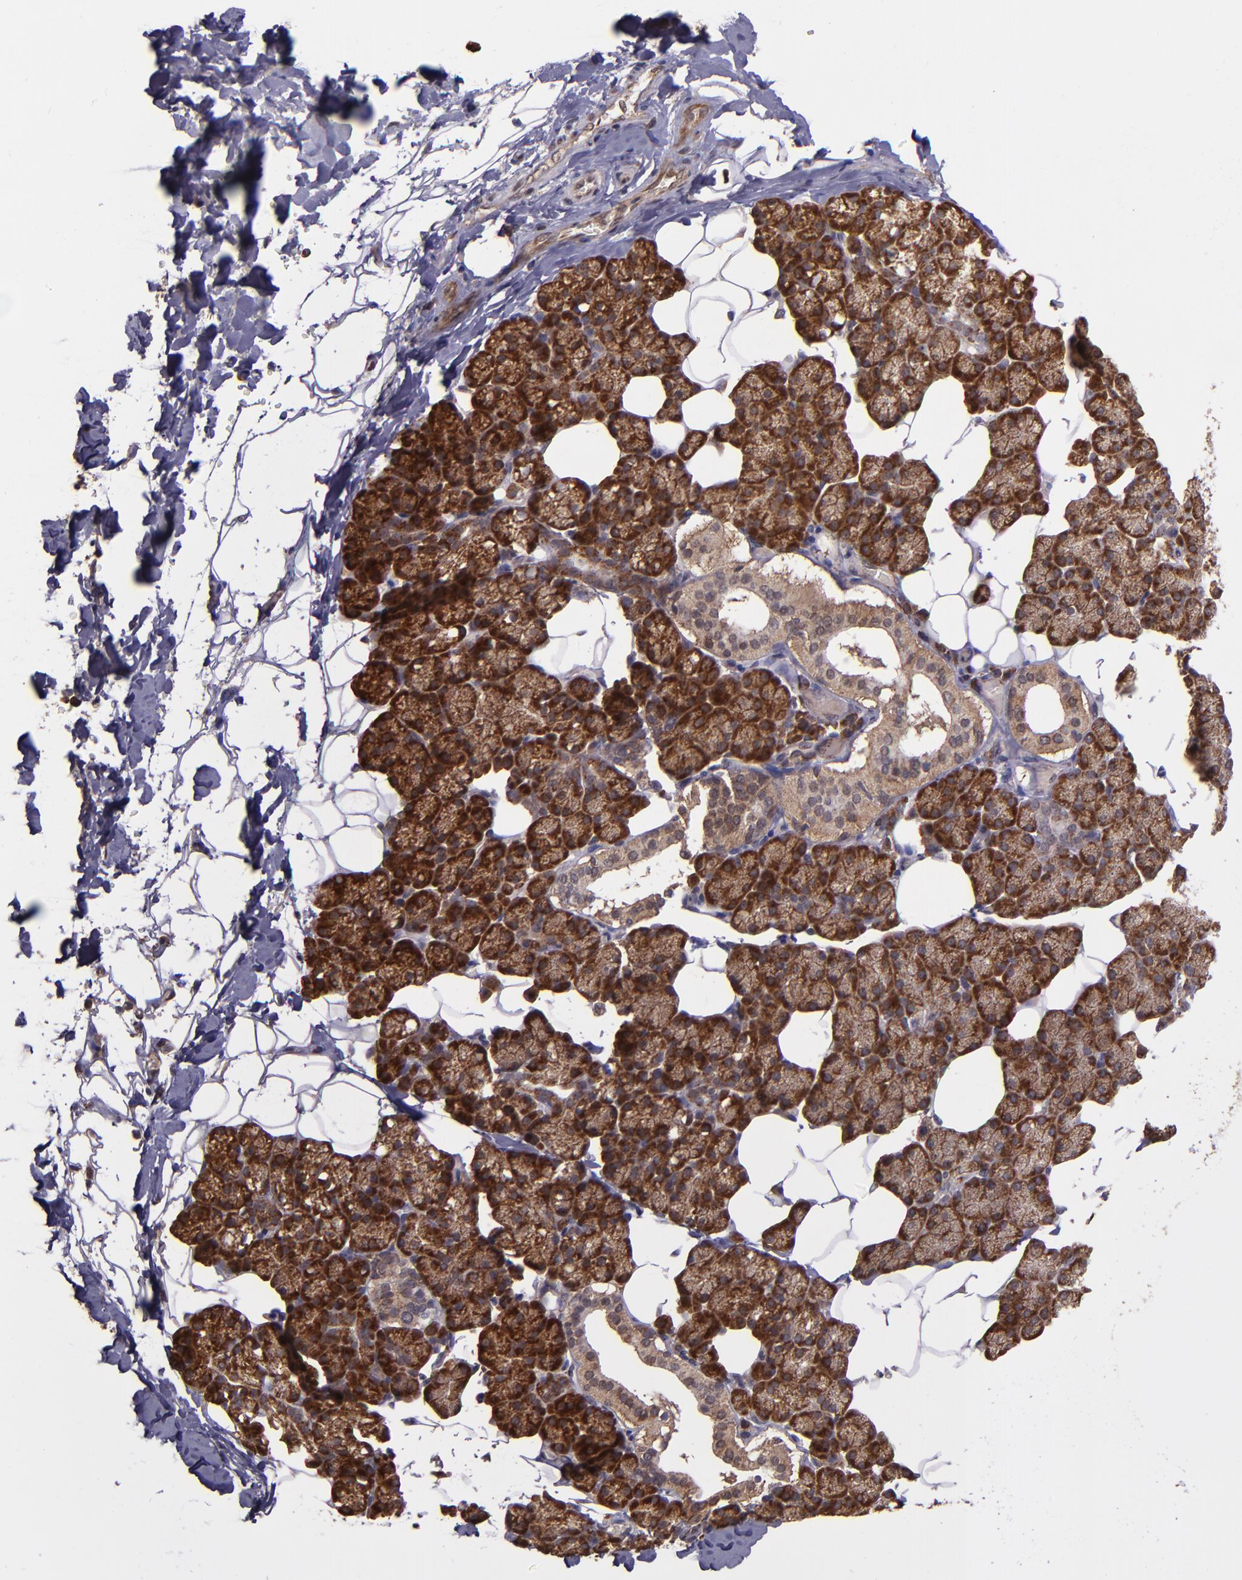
{"staining": {"intensity": "strong", "quantity": ">75%", "location": "cytoplasmic/membranous"}, "tissue": "salivary gland", "cell_type": "Glandular cells", "image_type": "normal", "snomed": [{"axis": "morphology", "description": "Normal tissue, NOS"}, {"axis": "topography", "description": "Lymph node"}, {"axis": "topography", "description": "Salivary gland"}], "caption": "Glandular cells reveal high levels of strong cytoplasmic/membranous staining in about >75% of cells in benign human salivary gland.", "gene": "USP51", "patient": {"sex": "male", "age": 8}}